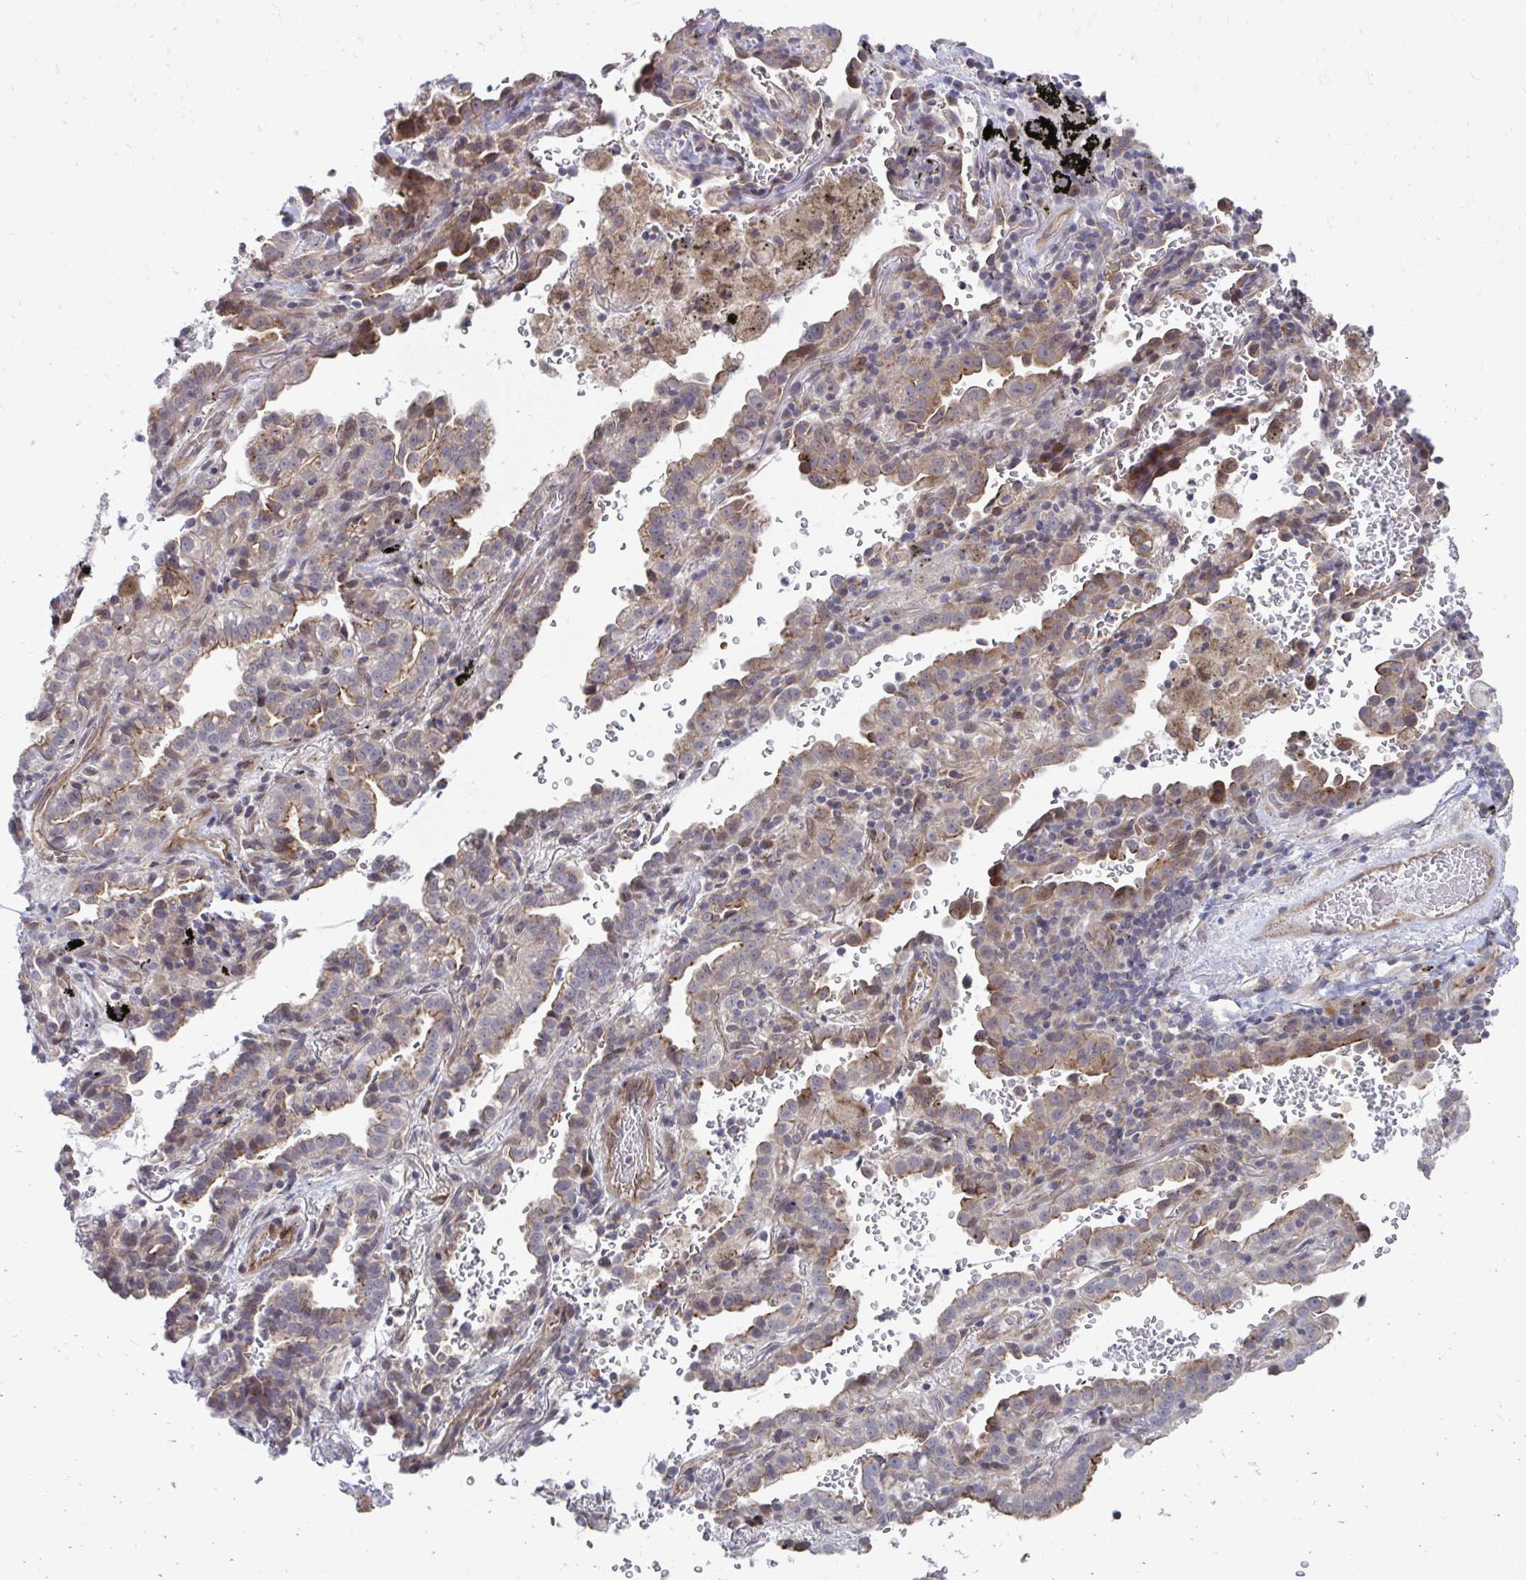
{"staining": {"intensity": "moderate", "quantity": "25%-75%", "location": "cytoplasmic/membranous"}, "tissue": "lung cancer", "cell_type": "Tumor cells", "image_type": "cancer", "snomed": [{"axis": "morphology", "description": "Adenocarcinoma, NOS"}, {"axis": "topography", "description": "Lymph node"}, {"axis": "topography", "description": "Lung"}], "caption": "This is an image of immunohistochemistry (IHC) staining of lung adenocarcinoma, which shows moderate expression in the cytoplasmic/membranous of tumor cells.", "gene": "ITPR2", "patient": {"sex": "male", "age": 66}}